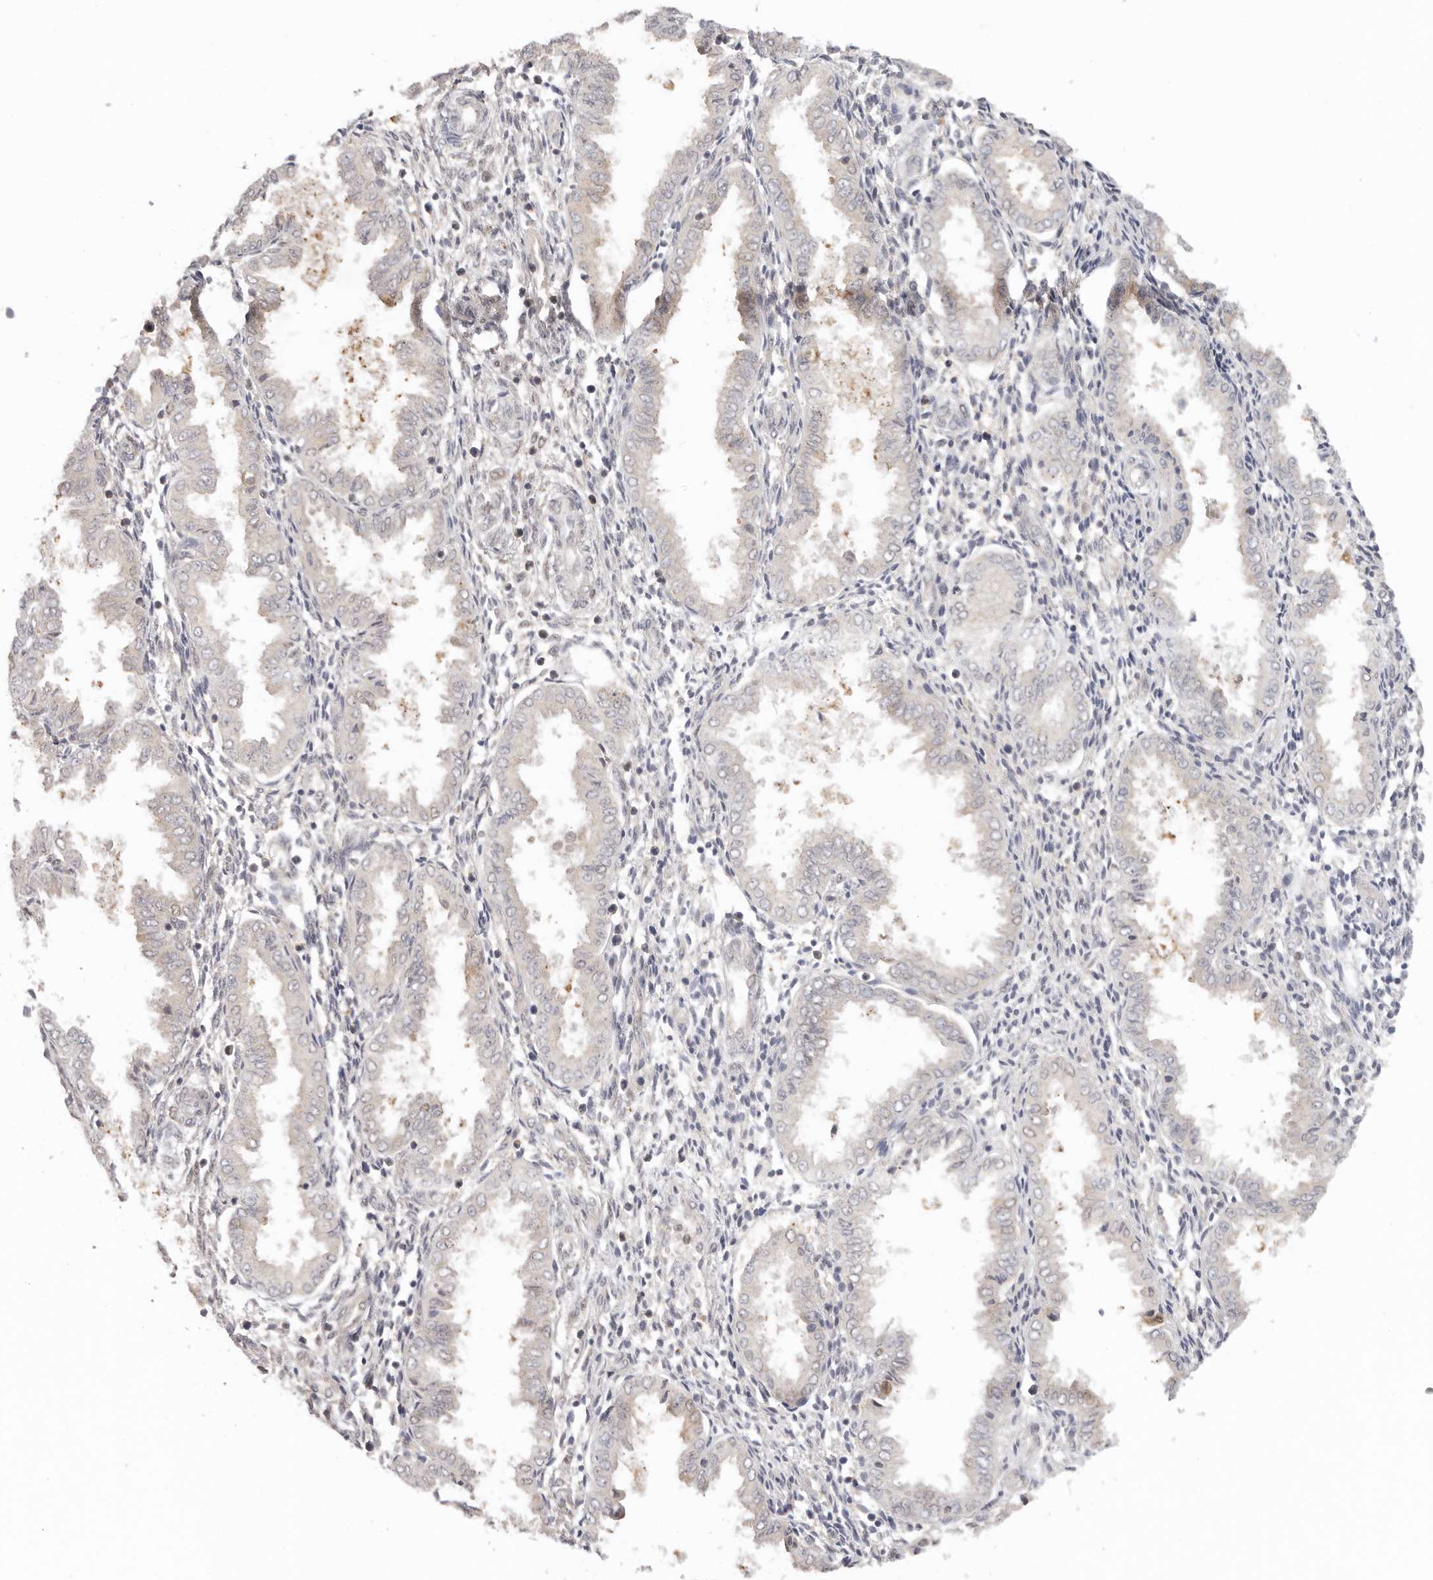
{"staining": {"intensity": "weak", "quantity": "25%-75%", "location": "nuclear"}, "tissue": "endometrium", "cell_type": "Cells in endometrial stroma", "image_type": "normal", "snomed": [{"axis": "morphology", "description": "Normal tissue, NOS"}, {"axis": "topography", "description": "Endometrium"}], "caption": "High-power microscopy captured an immunohistochemistry (IHC) histopathology image of unremarkable endometrium, revealing weak nuclear expression in about 25%-75% of cells in endometrial stroma. Nuclei are stained in blue.", "gene": "LARP7", "patient": {"sex": "female", "age": 33}}